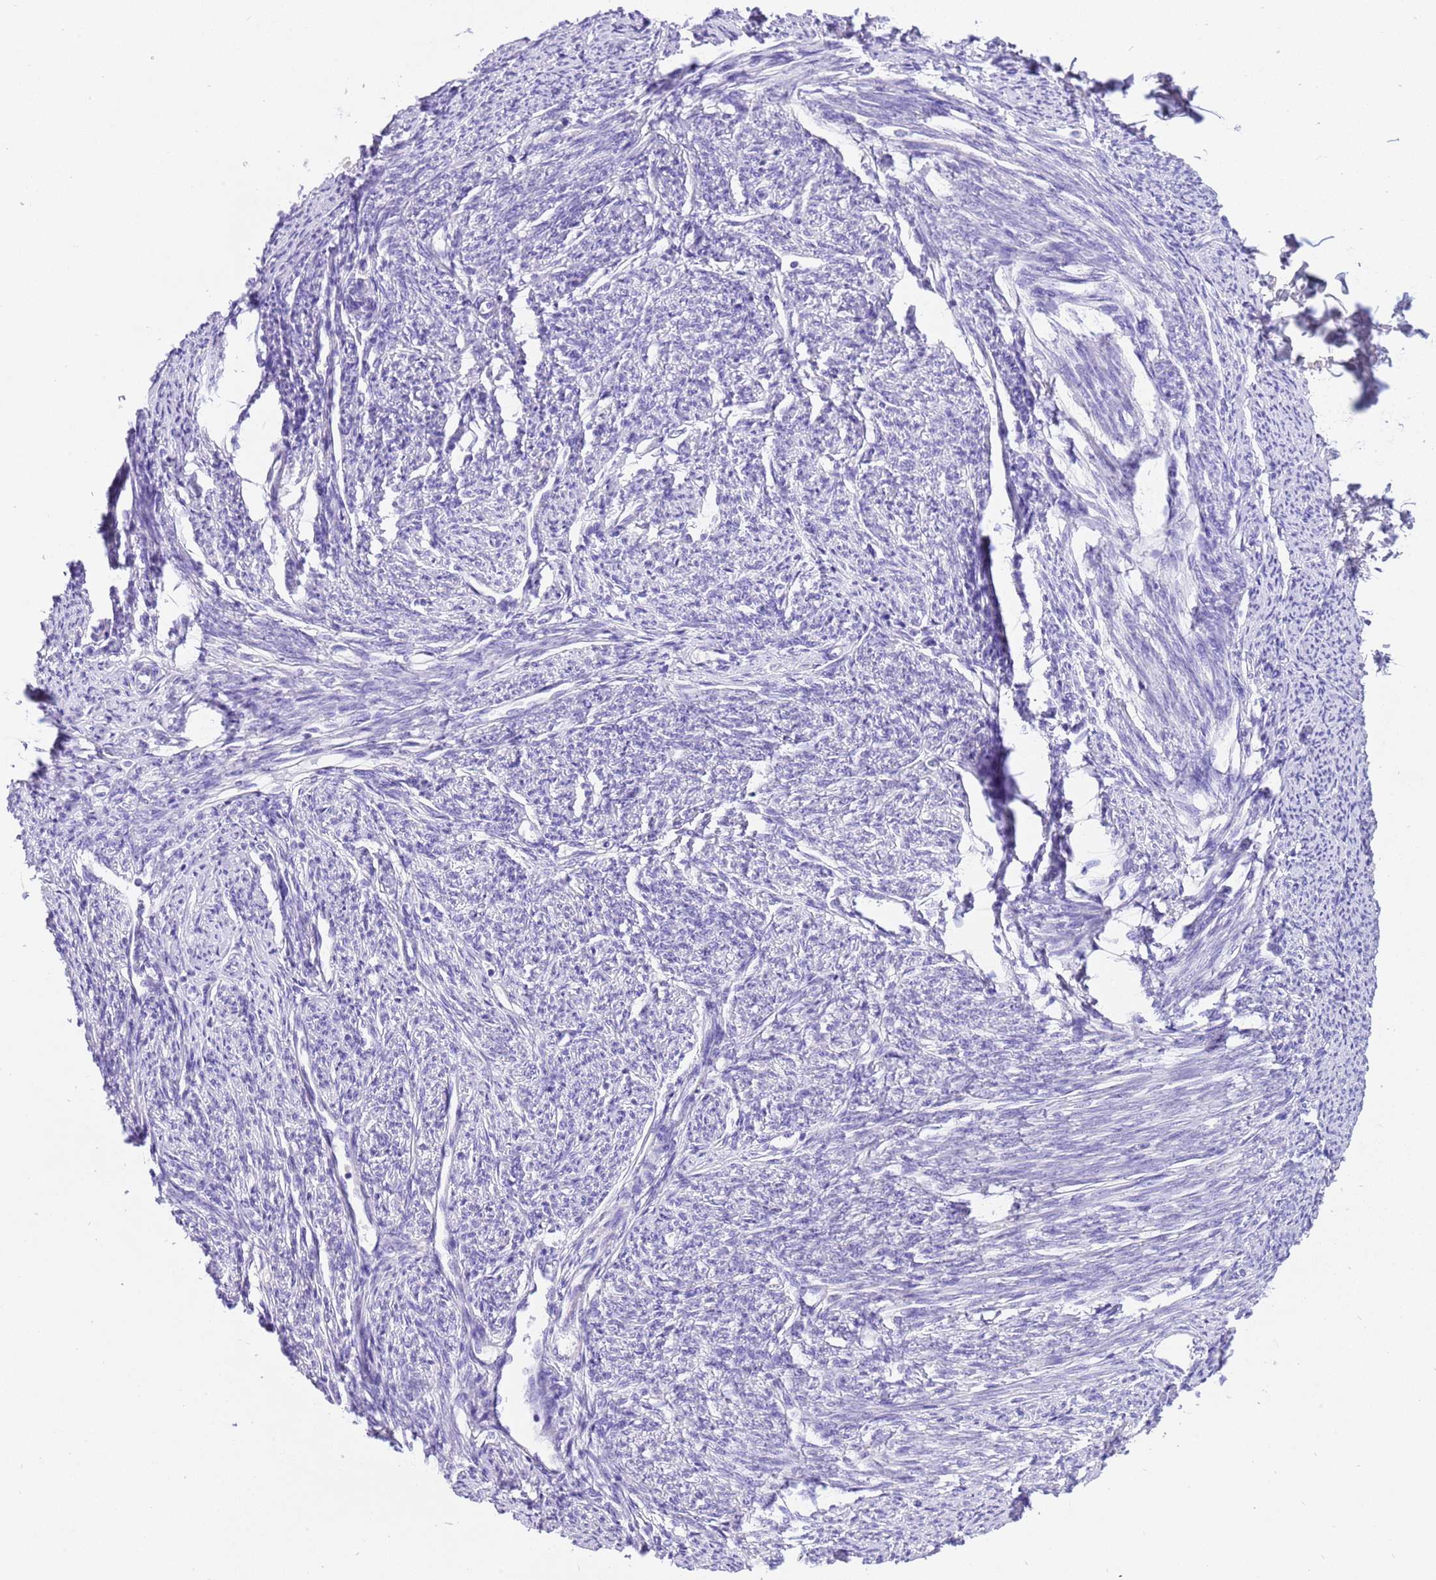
{"staining": {"intensity": "negative", "quantity": "none", "location": "none"}, "tissue": "smooth muscle", "cell_type": "Smooth muscle cells", "image_type": "normal", "snomed": [{"axis": "morphology", "description": "Normal tissue, NOS"}, {"axis": "topography", "description": "Smooth muscle"}, {"axis": "topography", "description": "Uterus"}], "caption": "DAB (3,3'-diaminobenzidine) immunohistochemical staining of benign smooth muscle shows no significant positivity in smooth muscle cells.", "gene": "CPB1", "patient": {"sex": "female", "age": 59}}